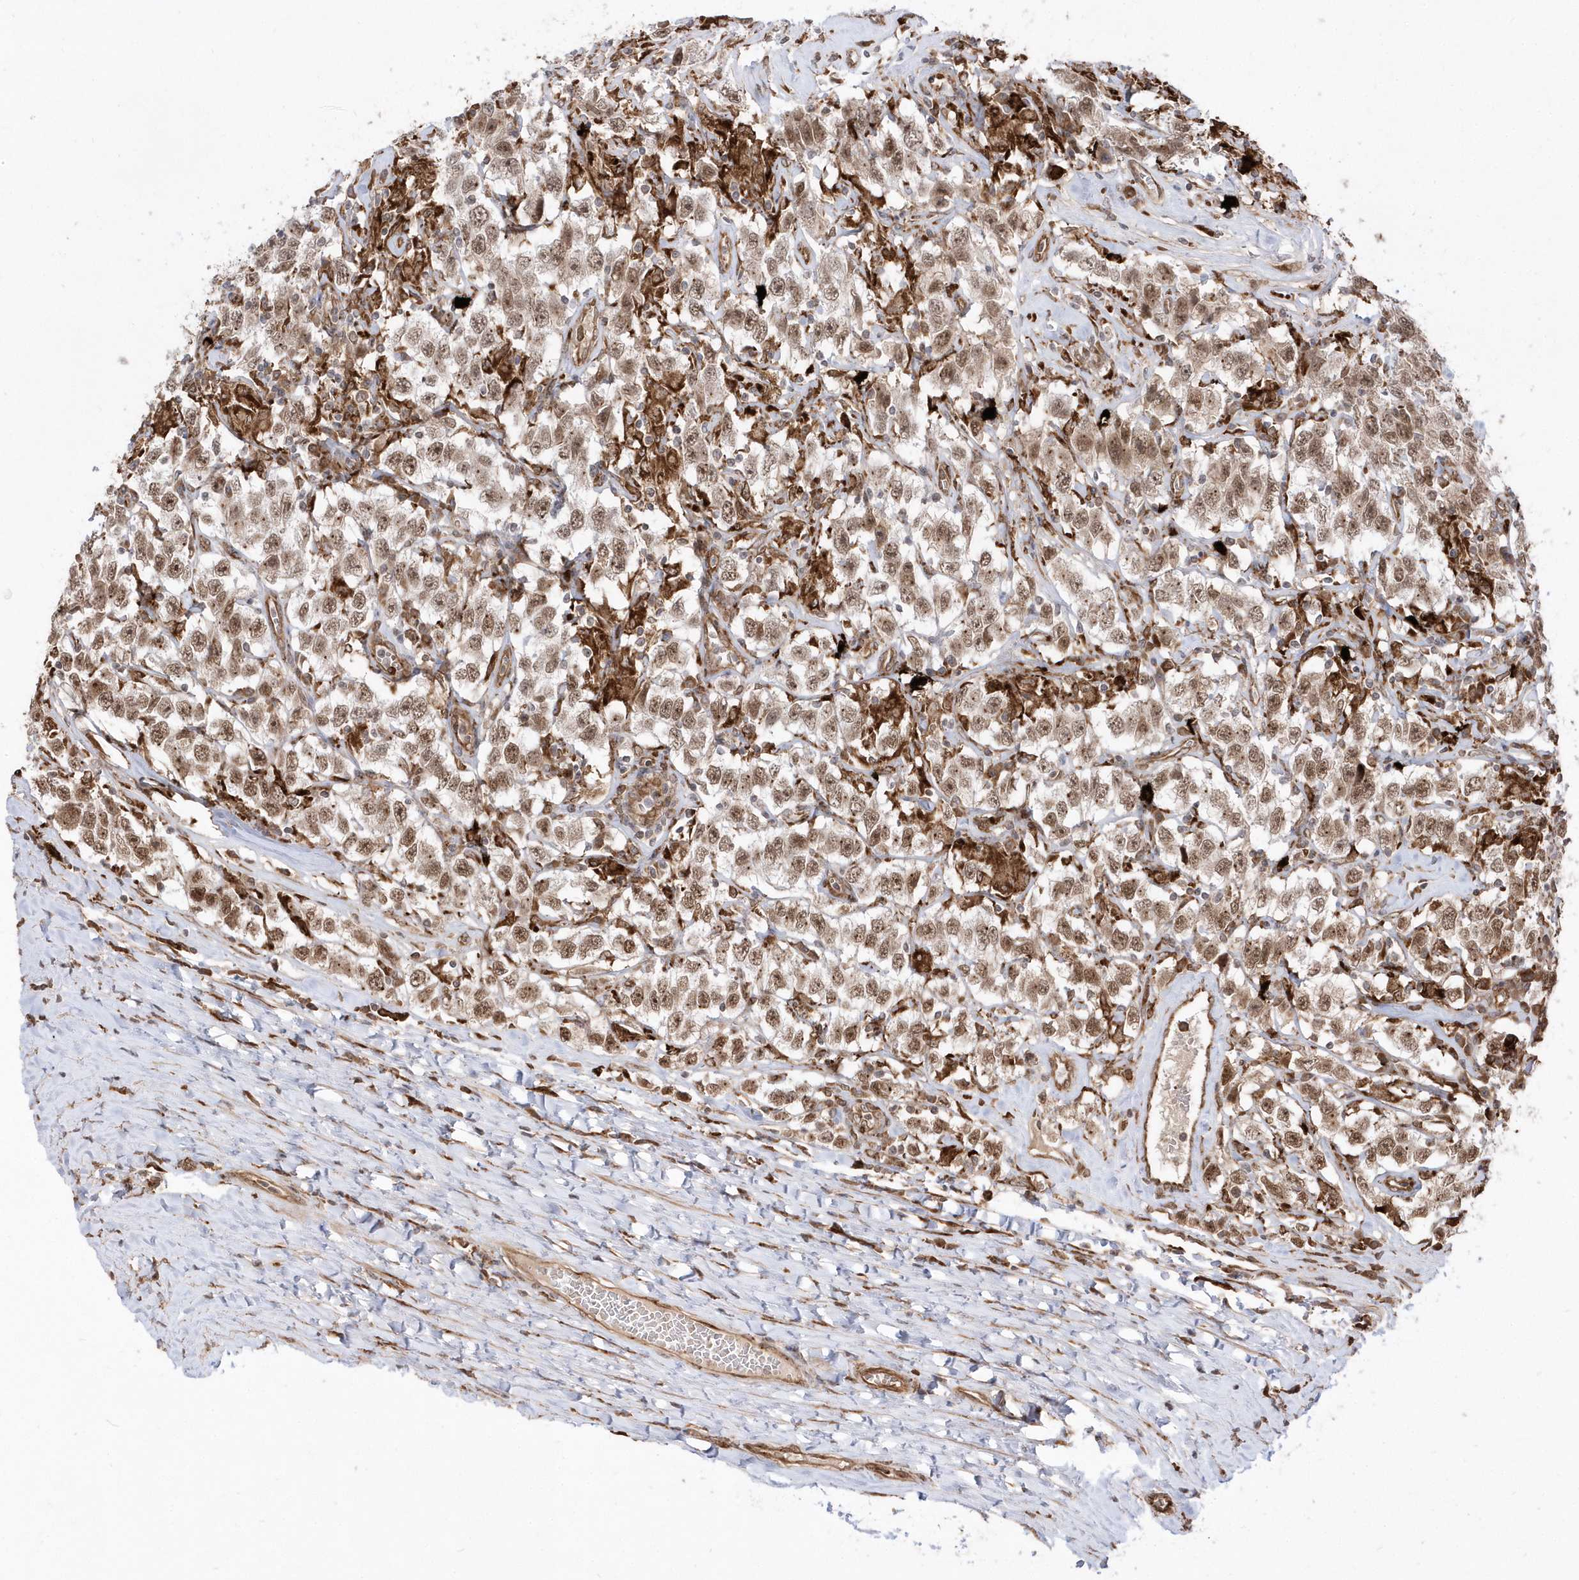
{"staining": {"intensity": "moderate", "quantity": ">75%", "location": "cytoplasmic/membranous,nuclear"}, "tissue": "testis cancer", "cell_type": "Tumor cells", "image_type": "cancer", "snomed": [{"axis": "morphology", "description": "Seminoma, NOS"}, {"axis": "topography", "description": "Testis"}], "caption": "Moderate cytoplasmic/membranous and nuclear staining for a protein is seen in about >75% of tumor cells of testis cancer (seminoma) using immunohistochemistry.", "gene": "EPC2", "patient": {"sex": "male", "age": 41}}